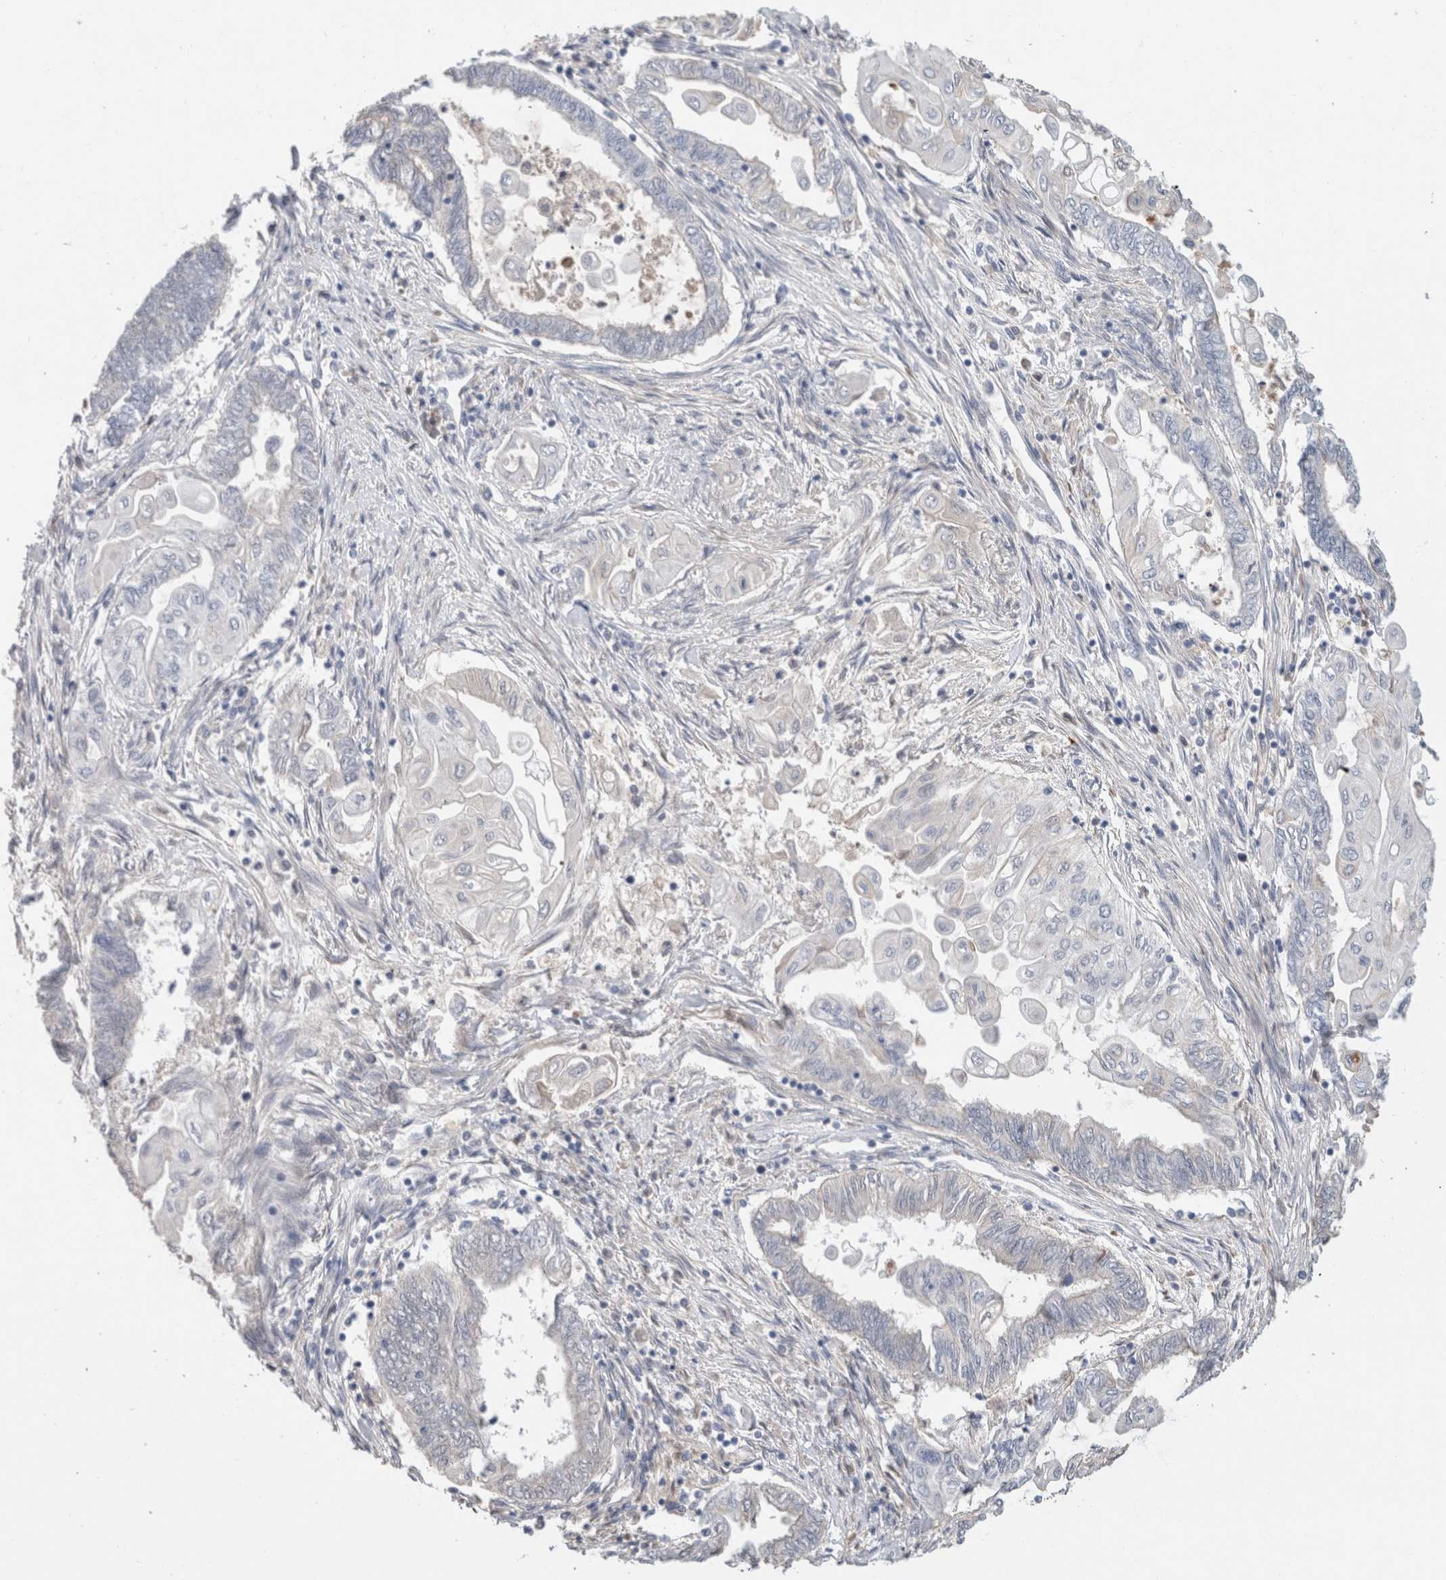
{"staining": {"intensity": "negative", "quantity": "none", "location": "none"}, "tissue": "endometrial cancer", "cell_type": "Tumor cells", "image_type": "cancer", "snomed": [{"axis": "morphology", "description": "Adenocarcinoma, NOS"}, {"axis": "topography", "description": "Uterus"}, {"axis": "topography", "description": "Endometrium"}], "caption": "Tumor cells are negative for brown protein staining in endometrial cancer (adenocarcinoma).", "gene": "SCGB1A1", "patient": {"sex": "female", "age": 70}}